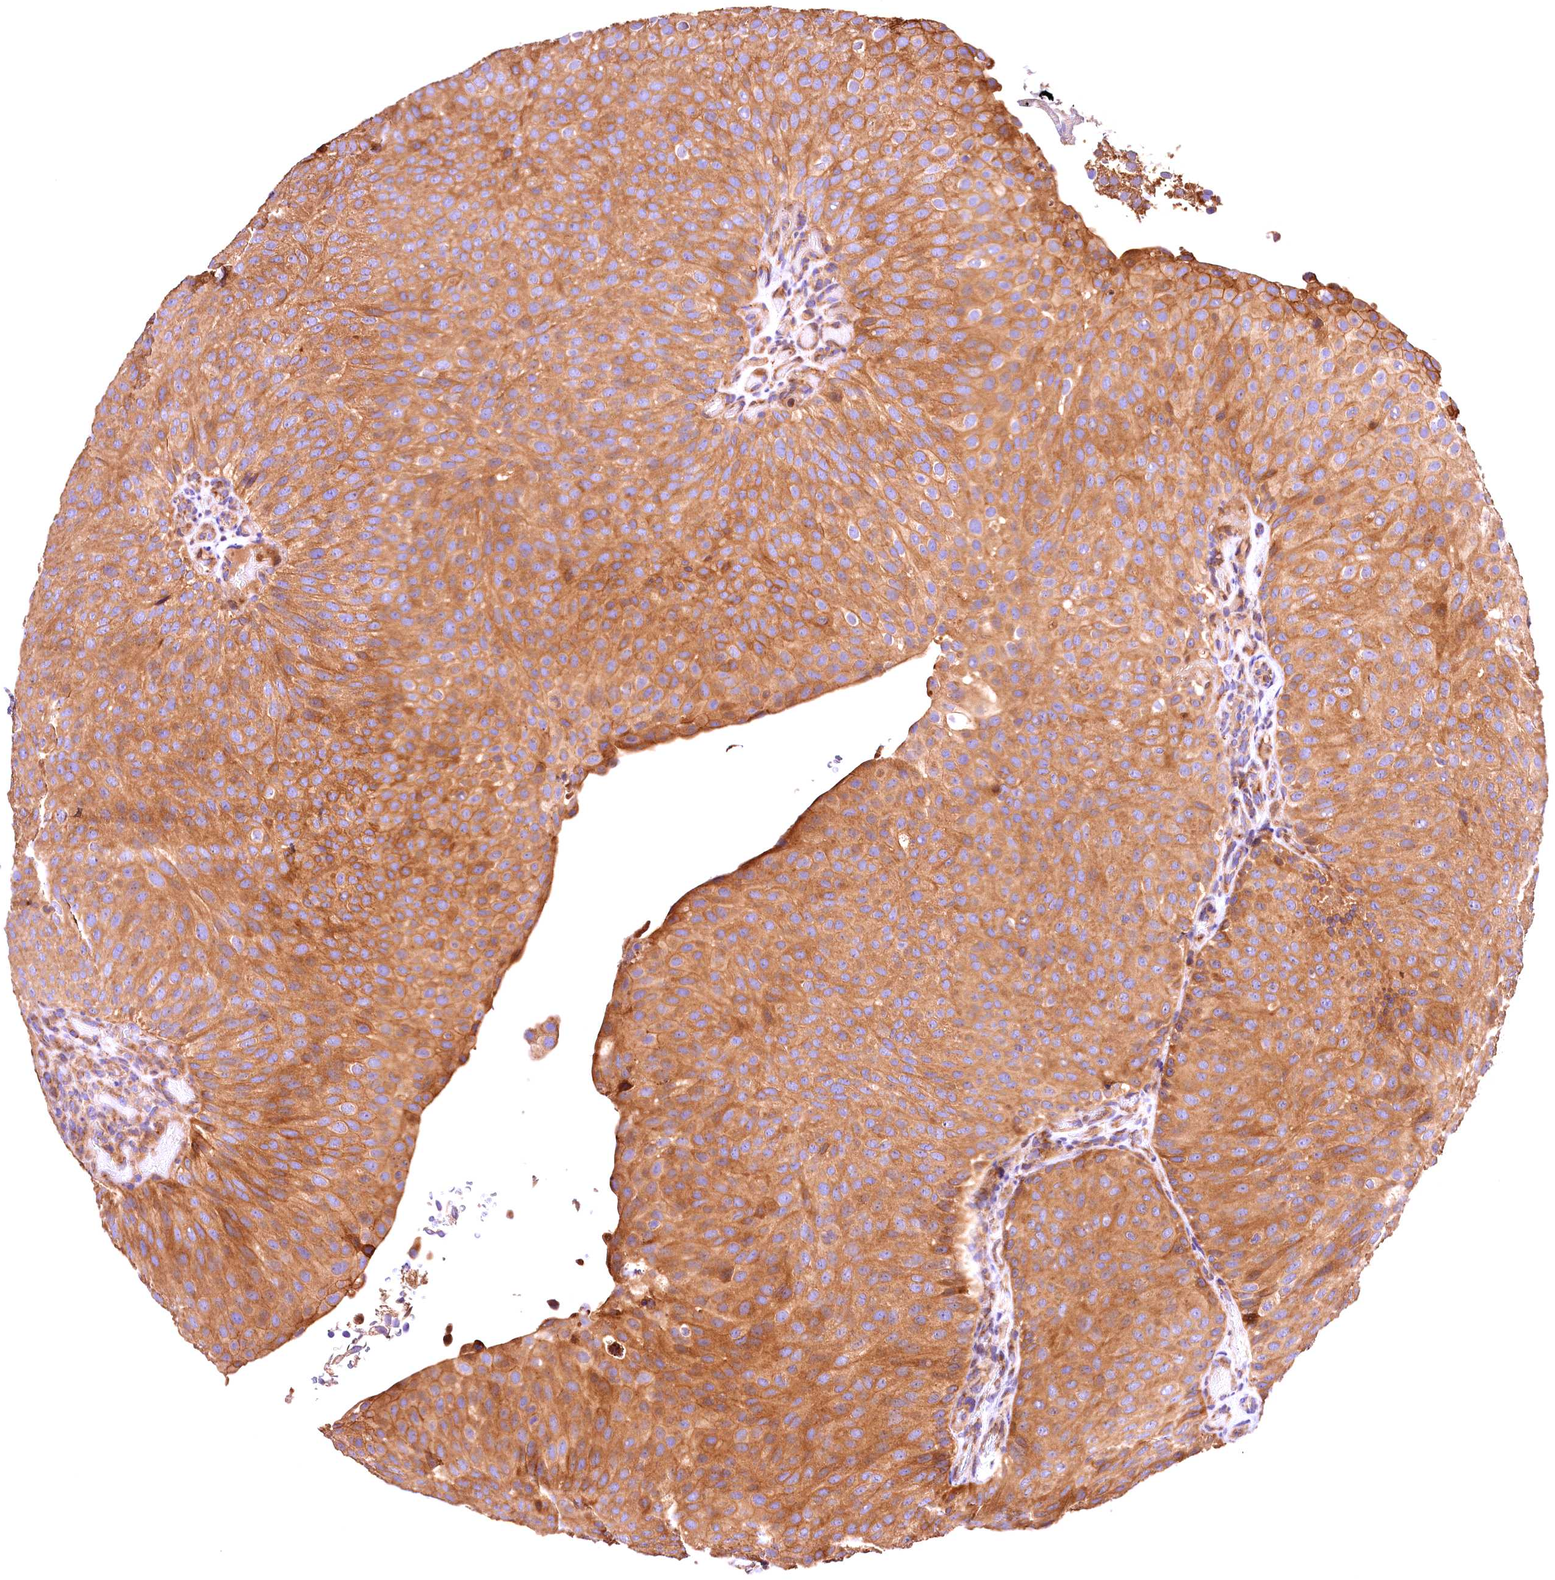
{"staining": {"intensity": "moderate", "quantity": ">75%", "location": "cytoplasmic/membranous"}, "tissue": "urothelial cancer", "cell_type": "Tumor cells", "image_type": "cancer", "snomed": [{"axis": "morphology", "description": "Urothelial carcinoma, Low grade"}, {"axis": "topography", "description": "Urinary bladder"}], "caption": "Moderate cytoplasmic/membranous positivity is present in approximately >75% of tumor cells in low-grade urothelial carcinoma.", "gene": "KPTN", "patient": {"sex": "male", "age": 78}}